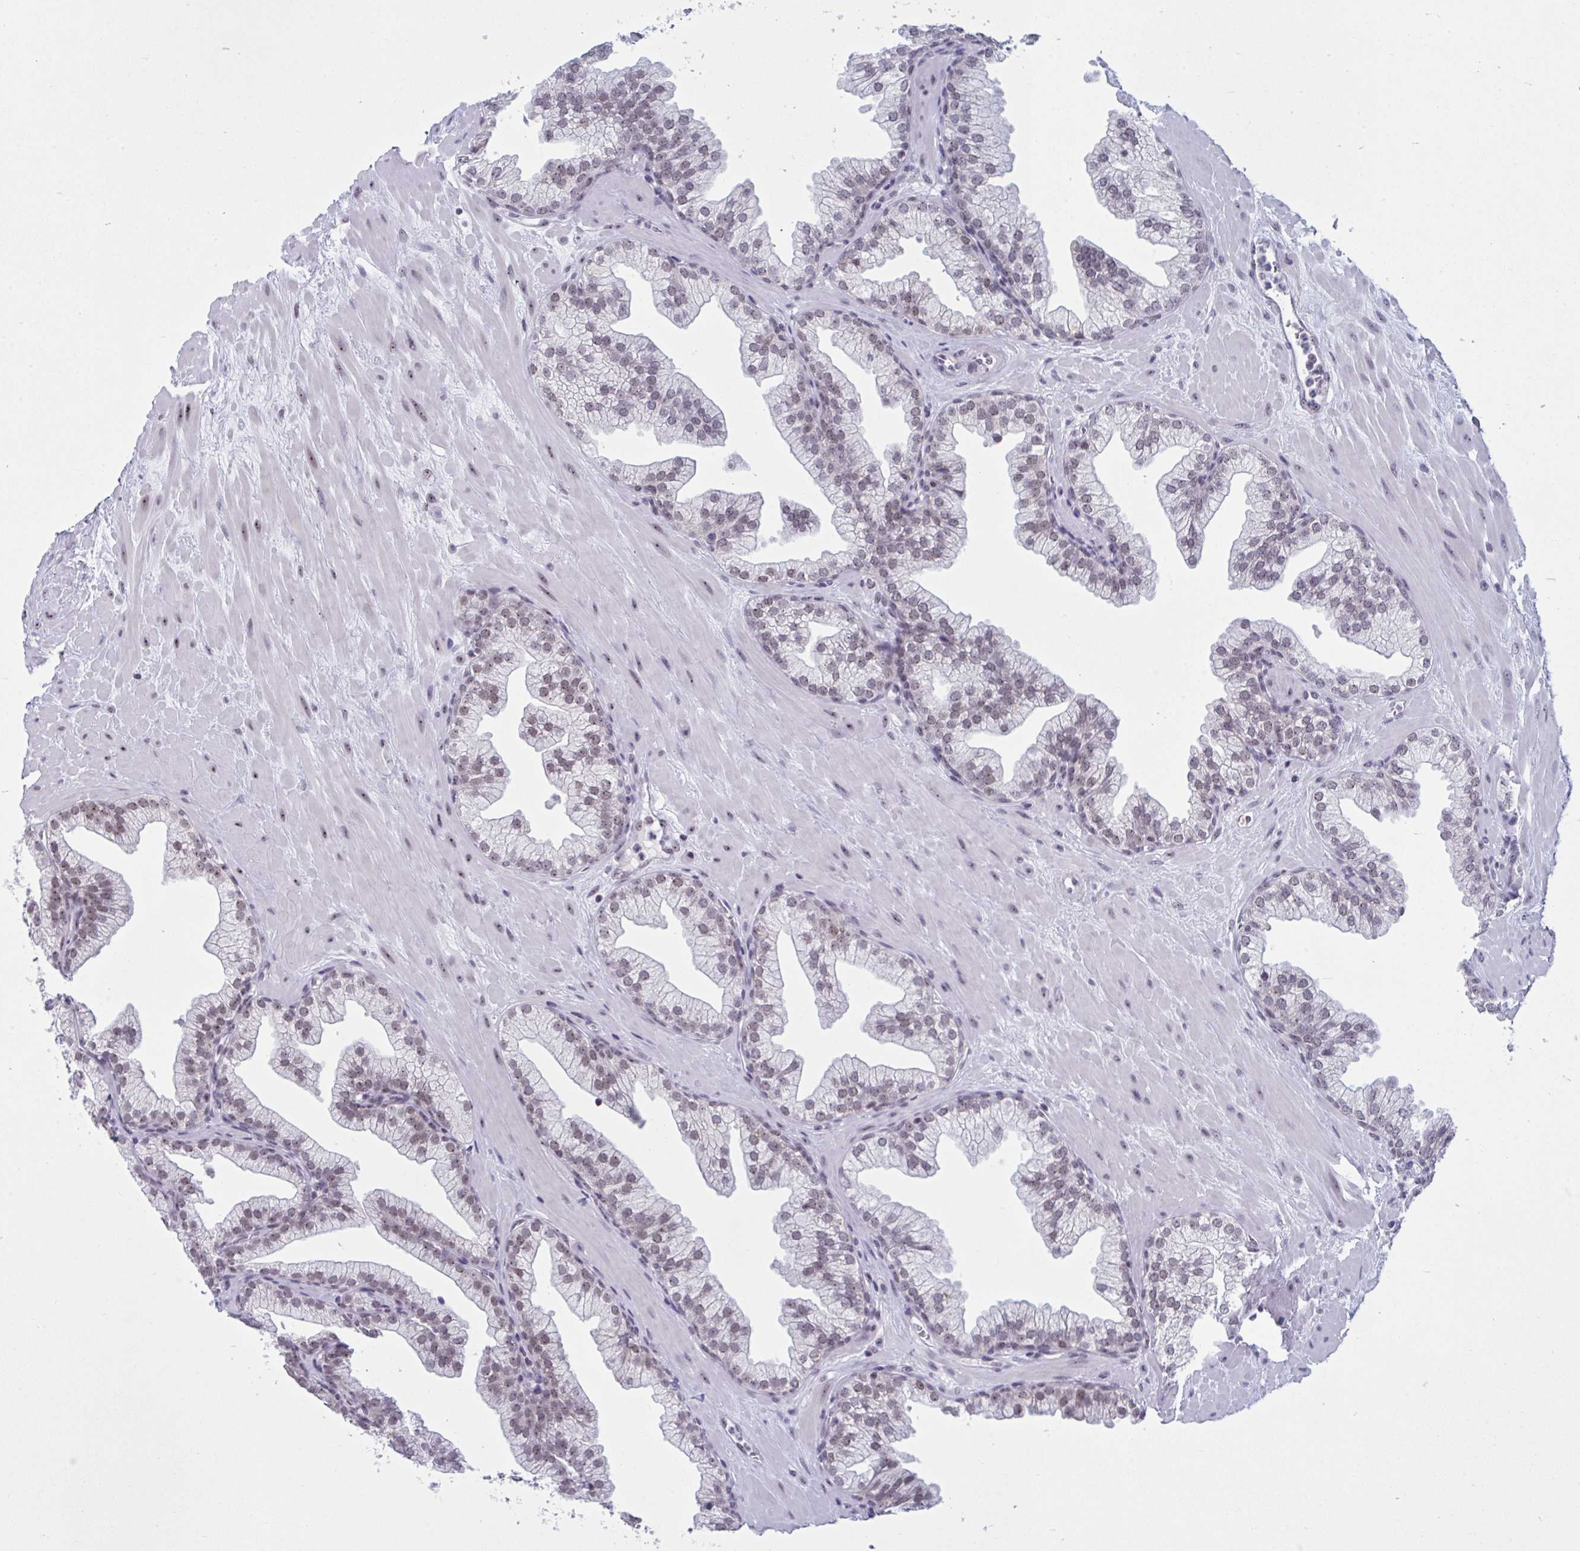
{"staining": {"intensity": "moderate", "quantity": "25%-75%", "location": "cytoplasmic/membranous,nuclear"}, "tissue": "prostate", "cell_type": "Glandular cells", "image_type": "normal", "snomed": [{"axis": "morphology", "description": "Normal tissue, NOS"}, {"axis": "topography", "description": "Prostate"}, {"axis": "topography", "description": "Peripheral nerve tissue"}], "caption": "DAB (3,3'-diaminobenzidine) immunohistochemical staining of unremarkable human prostate exhibits moderate cytoplasmic/membranous,nuclear protein positivity in approximately 25%-75% of glandular cells.", "gene": "TGM6", "patient": {"sex": "male", "age": 61}}